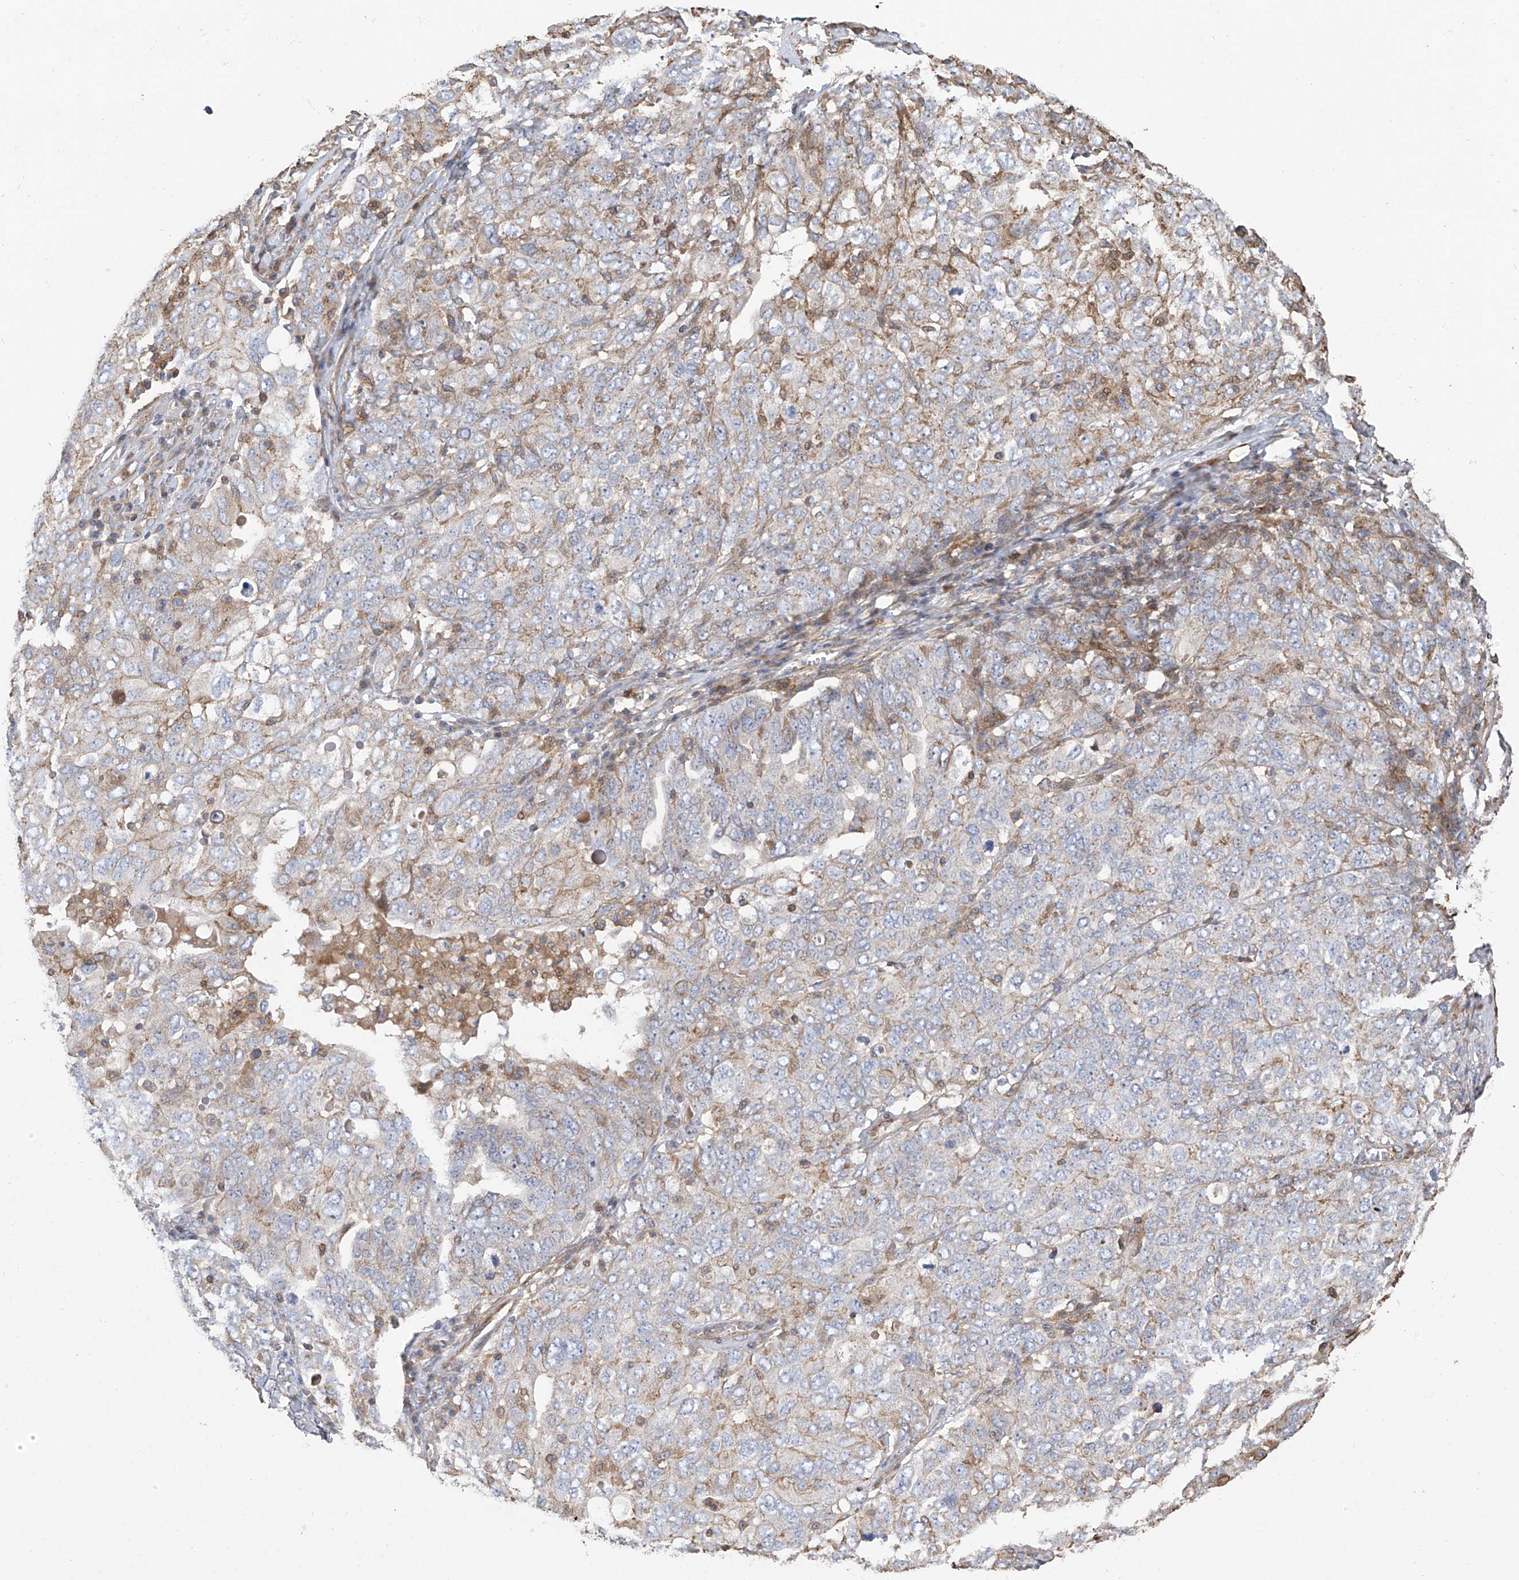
{"staining": {"intensity": "moderate", "quantity": "<25%", "location": "cytoplasmic/membranous"}, "tissue": "ovarian cancer", "cell_type": "Tumor cells", "image_type": "cancer", "snomed": [{"axis": "morphology", "description": "Carcinoma, endometroid"}, {"axis": "topography", "description": "Ovary"}], "caption": "This micrograph exhibits ovarian cancer (endometroid carcinoma) stained with immunohistochemistry (IHC) to label a protein in brown. The cytoplasmic/membranous of tumor cells show moderate positivity for the protein. Nuclei are counter-stained blue.", "gene": "SLC43A3", "patient": {"sex": "female", "age": 62}}